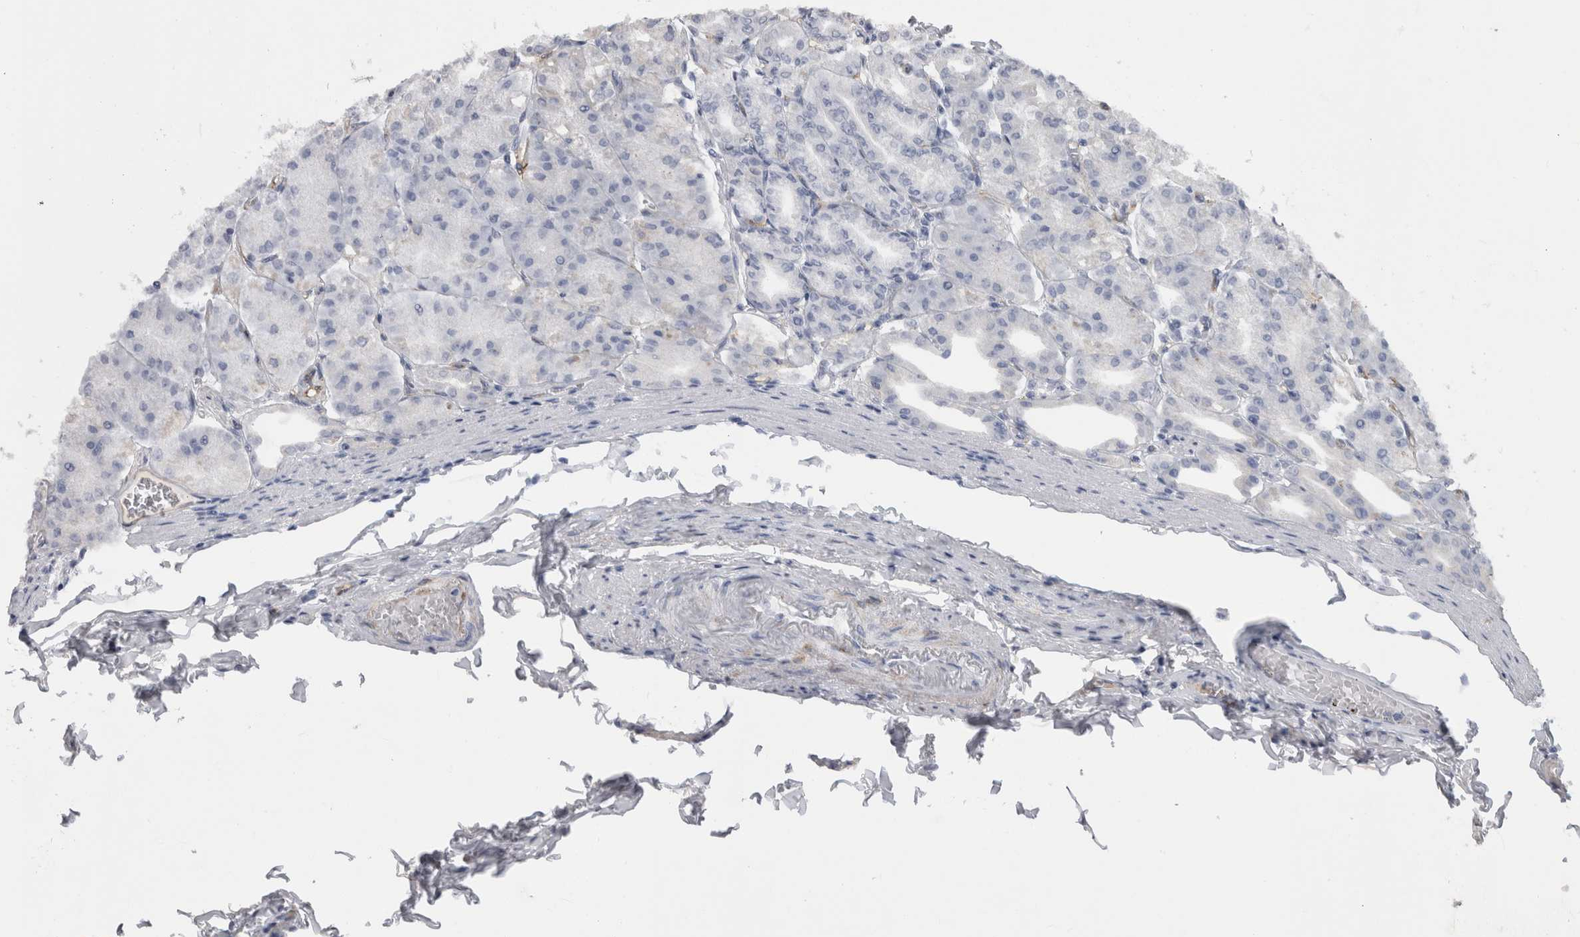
{"staining": {"intensity": "moderate", "quantity": "25%-75%", "location": "cytoplasmic/membranous"}, "tissue": "stomach", "cell_type": "Glandular cells", "image_type": "normal", "snomed": [{"axis": "morphology", "description": "Normal tissue, NOS"}, {"axis": "topography", "description": "Stomach, lower"}], "caption": "DAB immunohistochemical staining of normal stomach shows moderate cytoplasmic/membranous protein expression in approximately 25%-75% of glandular cells.", "gene": "ATXN3L", "patient": {"sex": "male", "age": 71}}